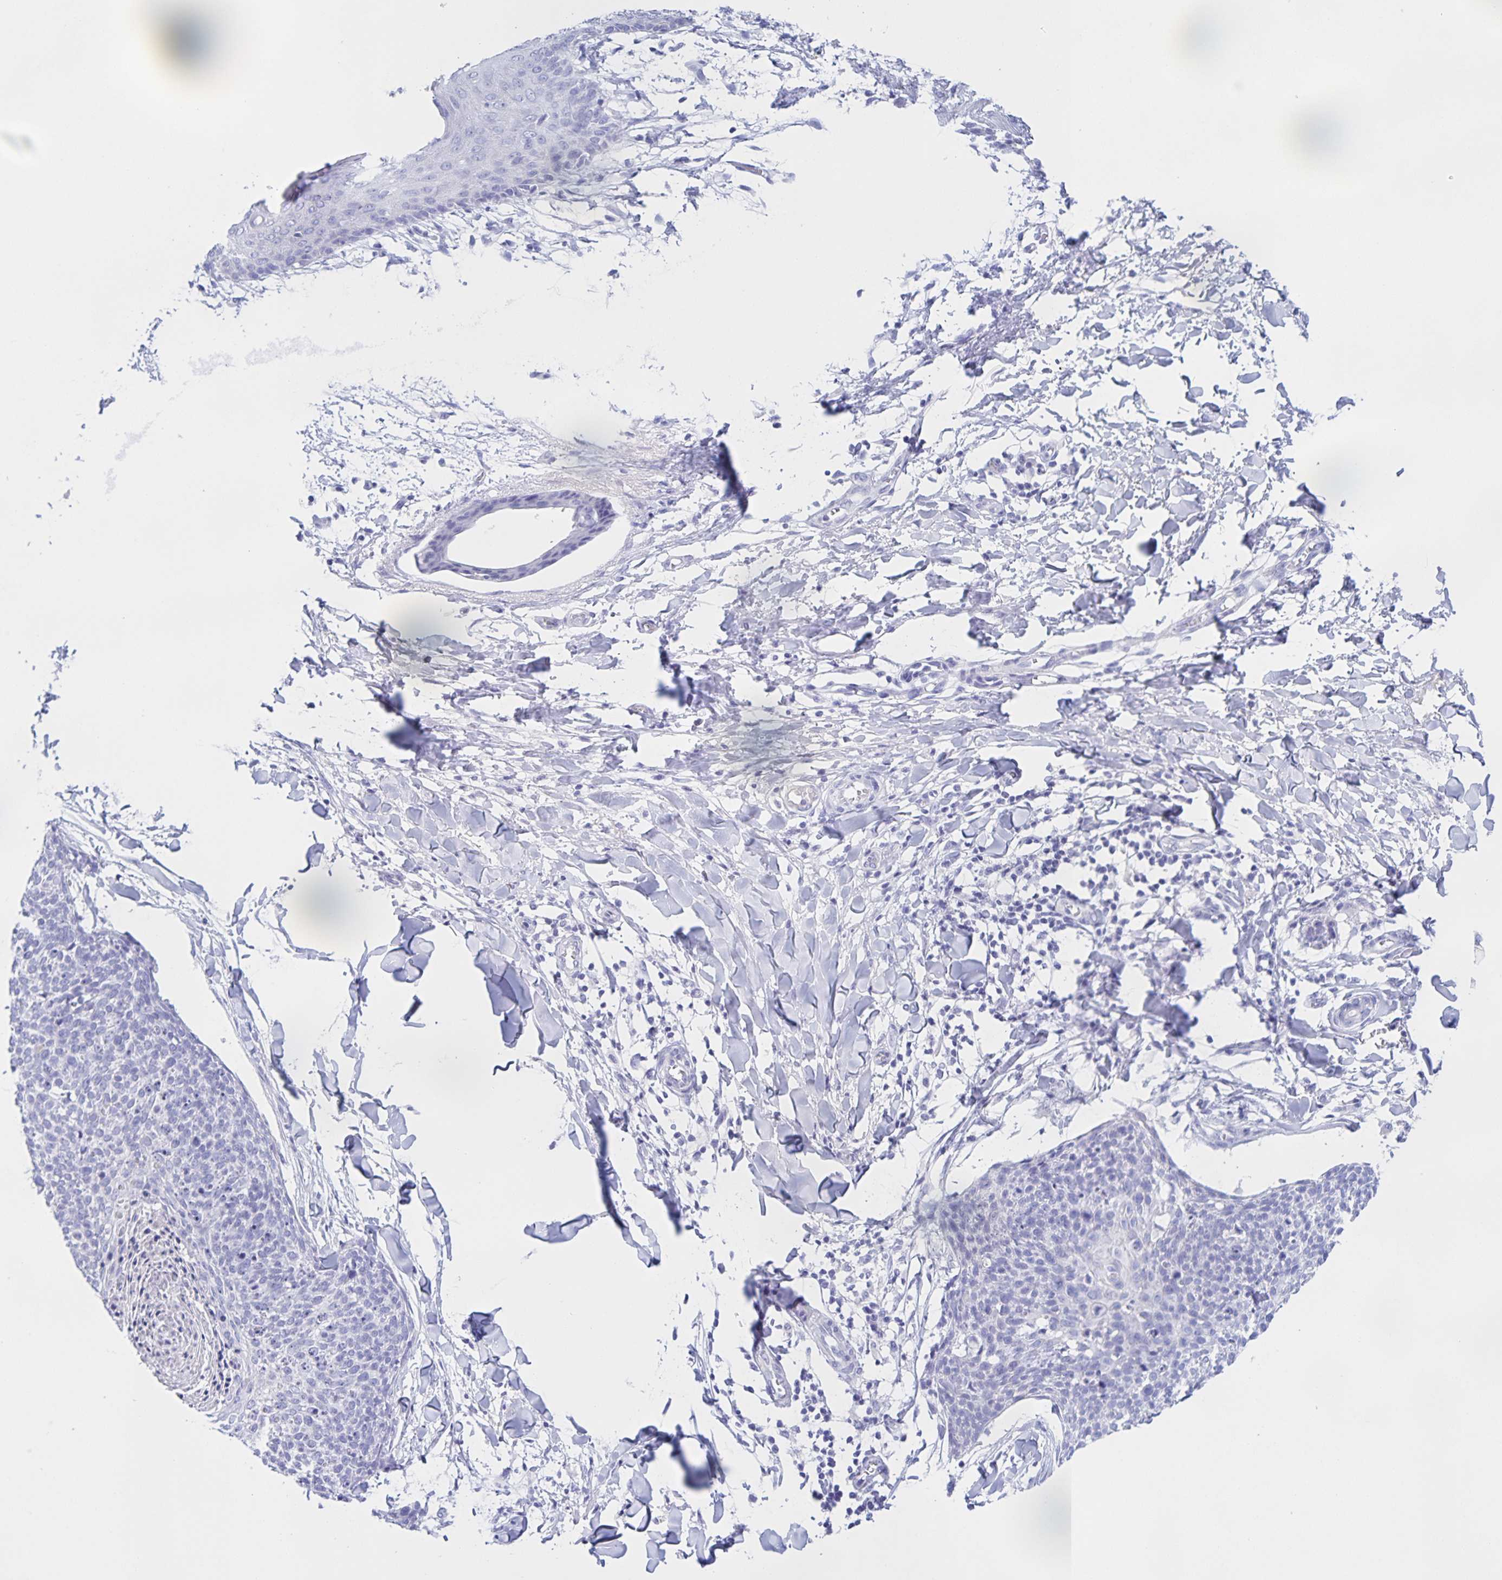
{"staining": {"intensity": "negative", "quantity": "none", "location": "none"}, "tissue": "skin cancer", "cell_type": "Tumor cells", "image_type": "cancer", "snomed": [{"axis": "morphology", "description": "Squamous cell carcinoma, NOS"}, {"axis": "topography", "description": "Skin"}, {"axis": "topography", "description": "Vulva"}], "caption": "Skin cancer (squamous cell carcinoma) was stained to show a protein in brown. There is no significant expression in tumor cells. Nuclei are stained in blue.", "gene": "CATSPER4", "patient": {"sex": "female", "age": 75}}